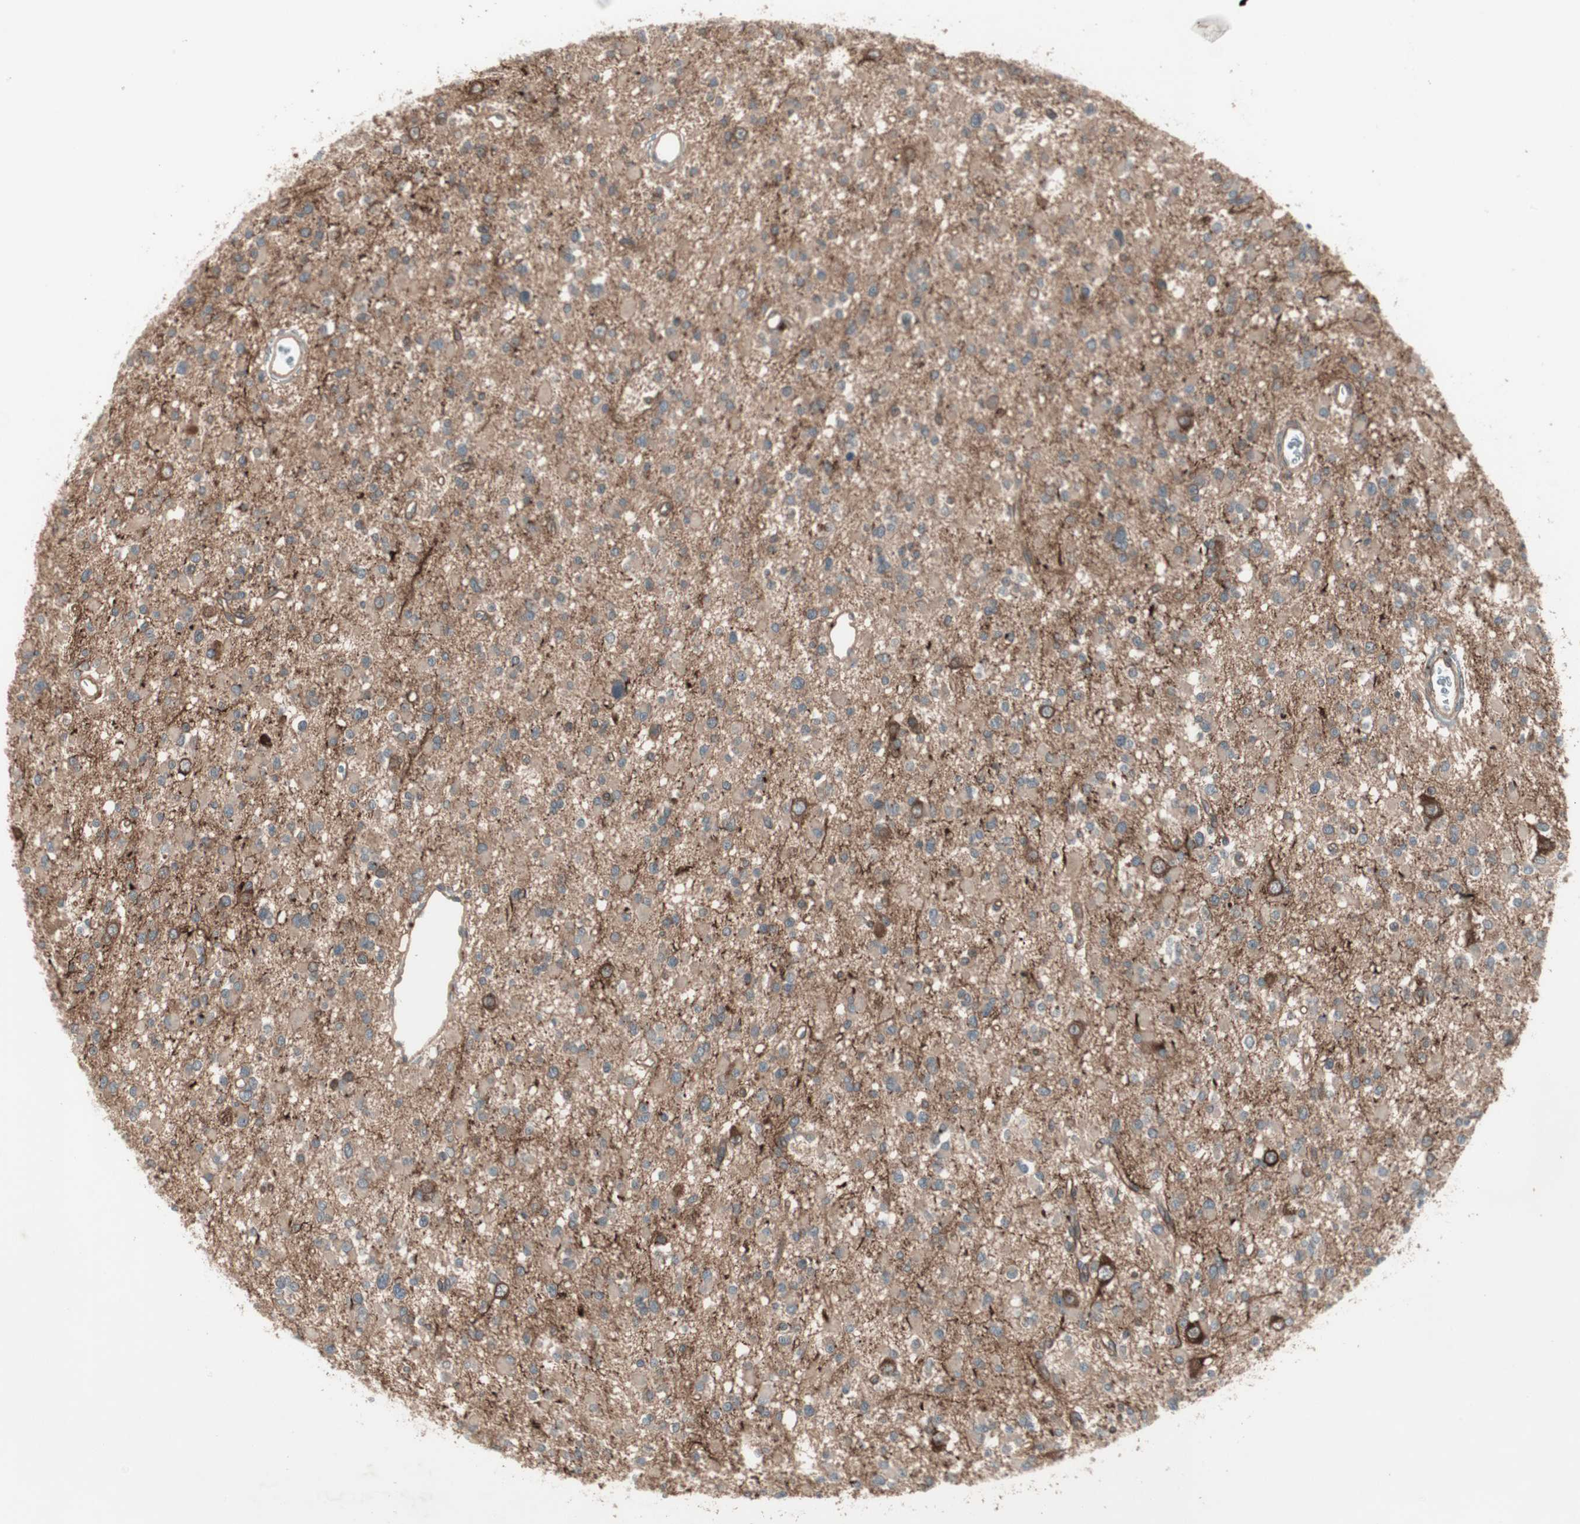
{"staining": {"intensity": "strong", "quantity": ">75%", "location": "cytoplasmic/membranous"}, "tissue": "glioma", "cell_type": "Tumor cells", "image_type": "cancer", "snomed": [{"axis": "morphology", "description": "Glioma, malignant, Low grade"}, {"axis": "topography", "description": "Brain"}], "caption": "Low-grade glioma (malignant) stained with a brown dye exhibits strong cytoplasmic/membranous positive positivity in about >75% of tumor cells.", "gene": "TFPI", "patient": {"sex": "female", "age": 22}}